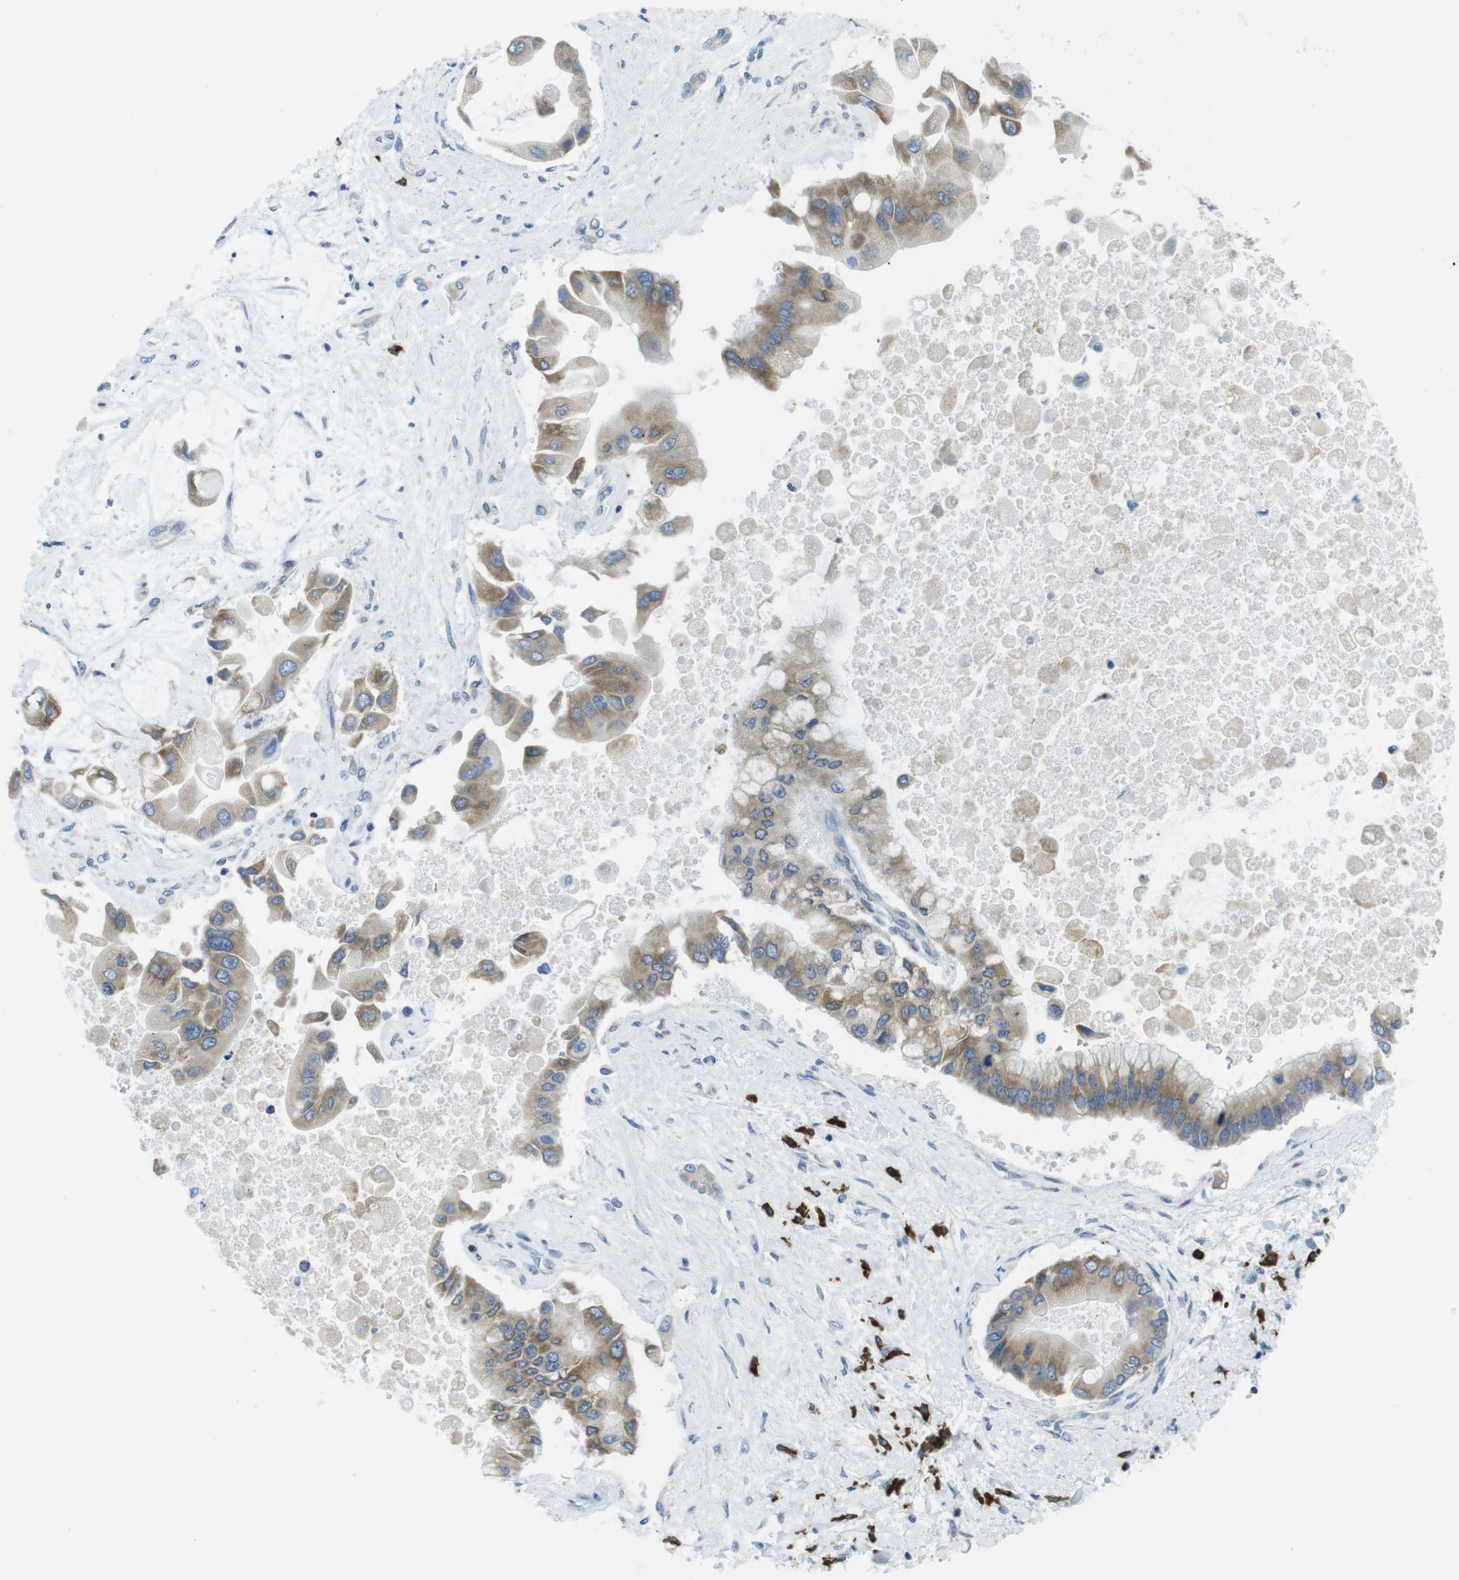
{"staining": {"intensity": "moderate", "quantity": ">75%", "location": "cytoplasmic/membranous"}, "tissue": "liver cancer", "cell_type": "Tumor cells", "image_type": "cancer", "snomed": [{"axis": "morphology", "description": "Cholangiocarcinoma"}, {"axis": "topography", "description": "Liver"}], "caption": "DAB (3,3'-diaminobenzidine) immunohistochemical staining of liver cancer reveals moderate cytoplasmic/membranous protein staining in approximately >75% of tumor cells.", "gene": "CLPTM1L", "patient": {"sex": "male", "age": 50}}